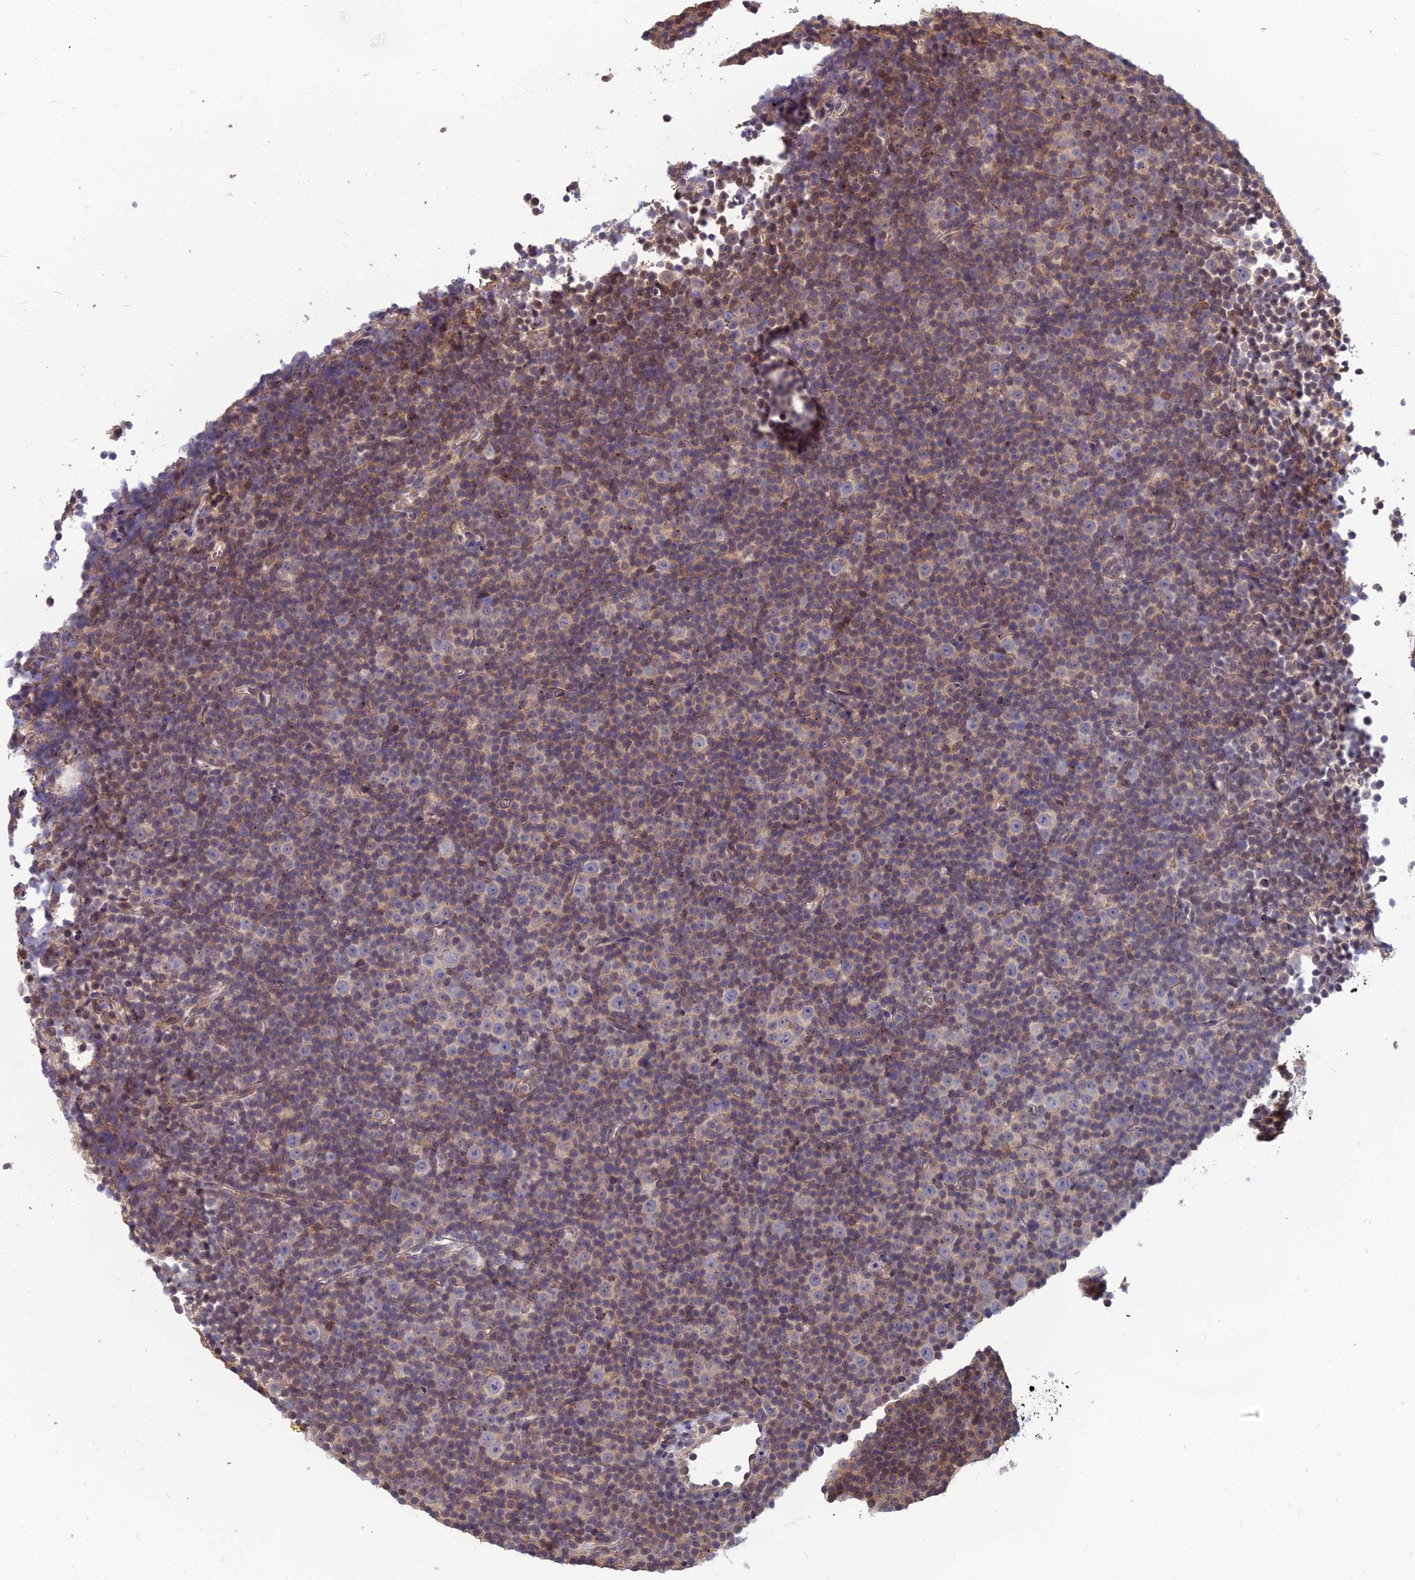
{"staining": {"intensity": "moderate", "quantity": "25%-75%", "location": "cytoplasmic/membranous,nuclear"}, "tissue": "lymphoma", "cell_type": "Tumor cells", "image_type": "cancer", "snomed": [{"axis": "morphology", "description": "Malignant lymphoma, non-Hodgkin's type, Low grade"}, {"axis": "topography", "description": "Lymph node"}], "caption": "About 25%-75% of tumor cells in malignant lymphoma, non-Hodgkin's type (low-grade) reveal moderate cytoplasmic/membranous and nuclear protein positivity as visualized by brown immunohistochemical staining.", "gene": "OPA3", "patient": {"sex": "female", "age": 67}}